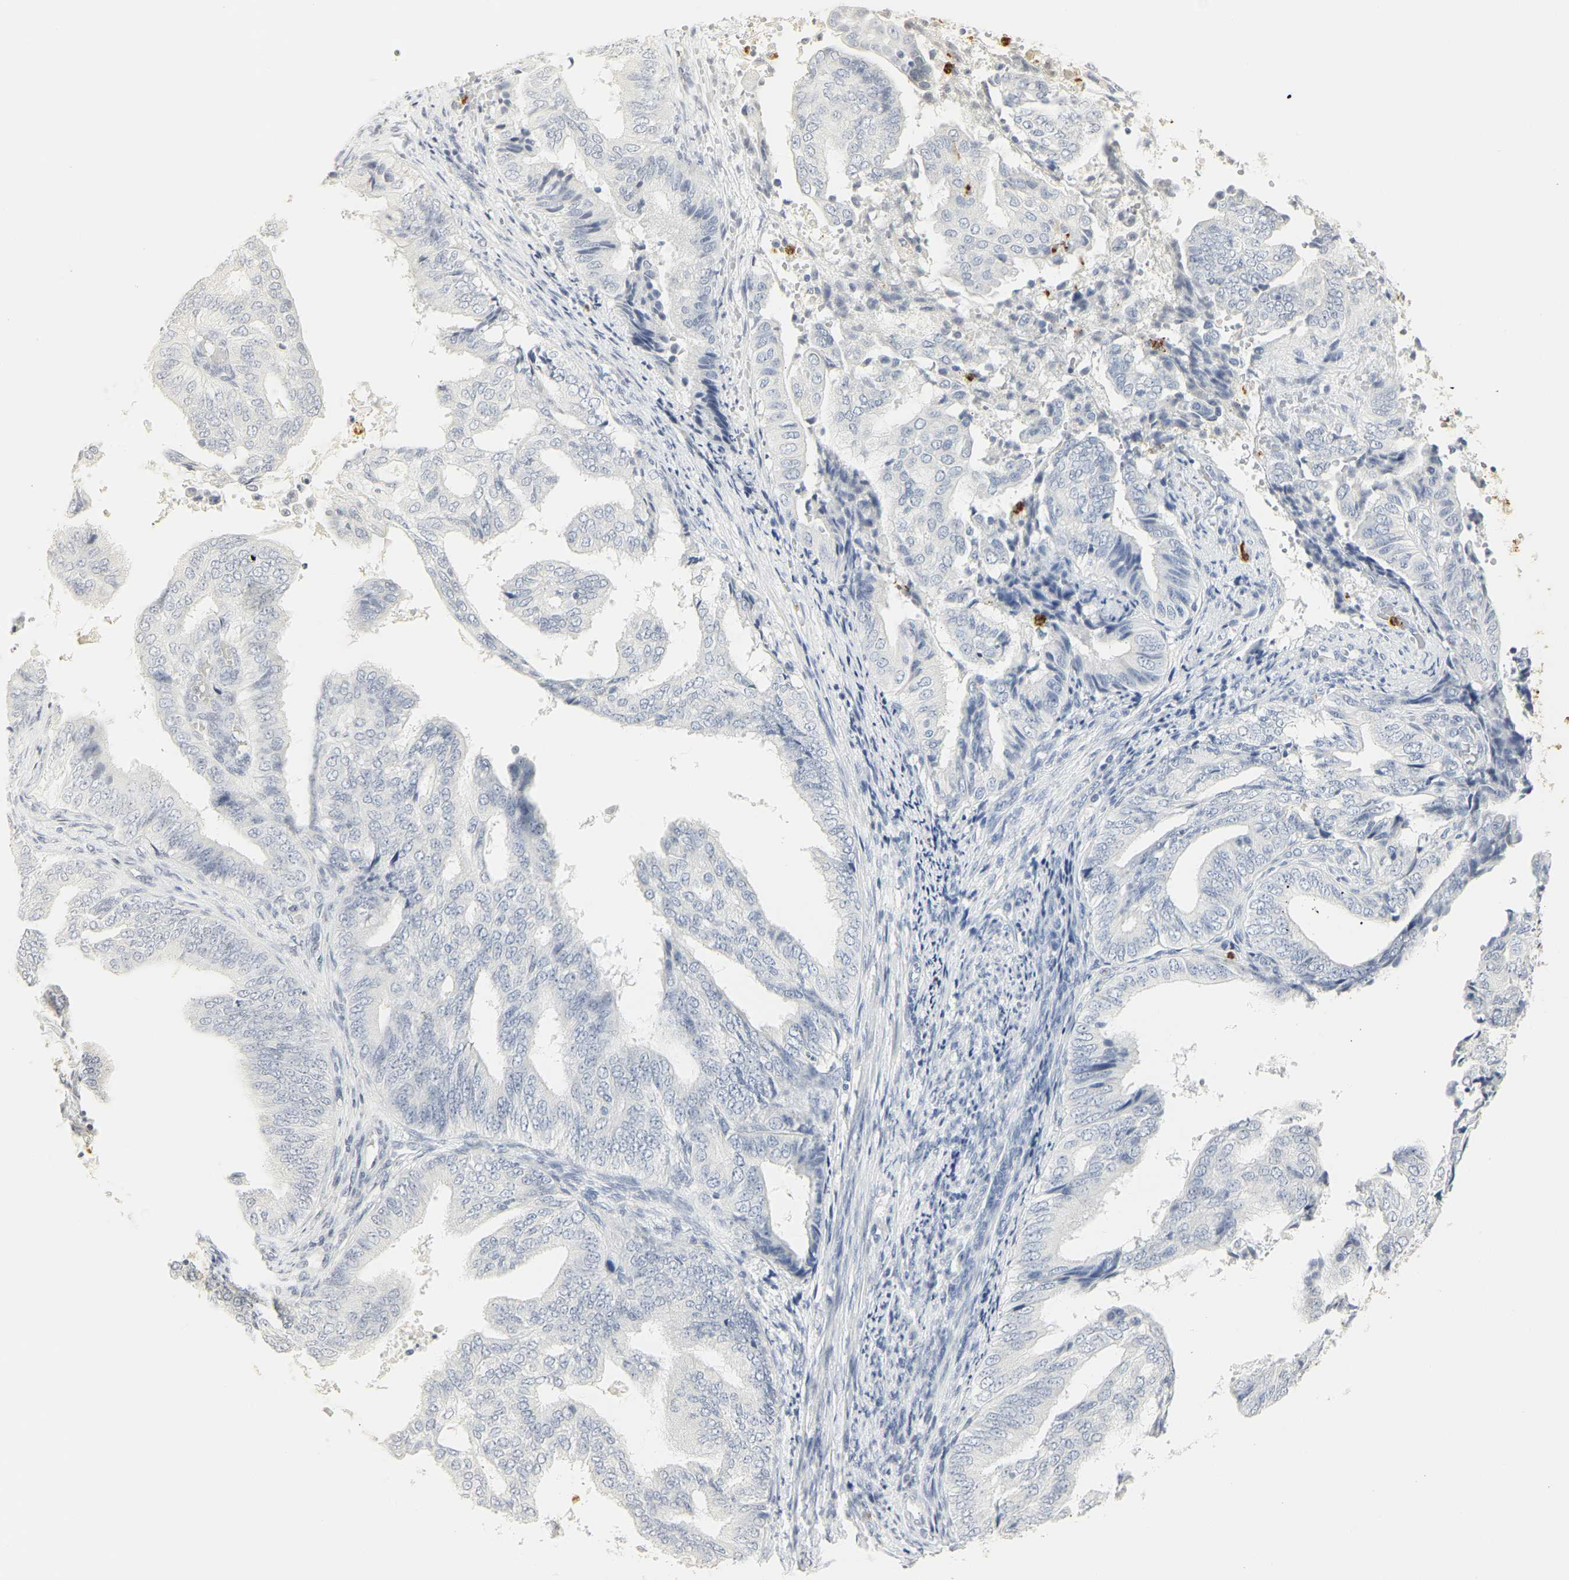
{"staining": {"intensity": "negative", "quantity": "none", "location": "none"}, "tissue": "endometrial cancer", "cell_type": "Tumor cells", "image_type": "cancer", "snomed": [{"axis": "morphology", "description": "Adenocarcinoma, NOS"}, {"axis": "topography", "description": "Endometrium"}], "caption": "Tumor cells are negative for protein expression in human endometrial cancer (adenocarcinoma). (IHC, brightfield microscopy, high magnification).", "gene": "MPO", "patient": {"sex": "female", "age": 58}}